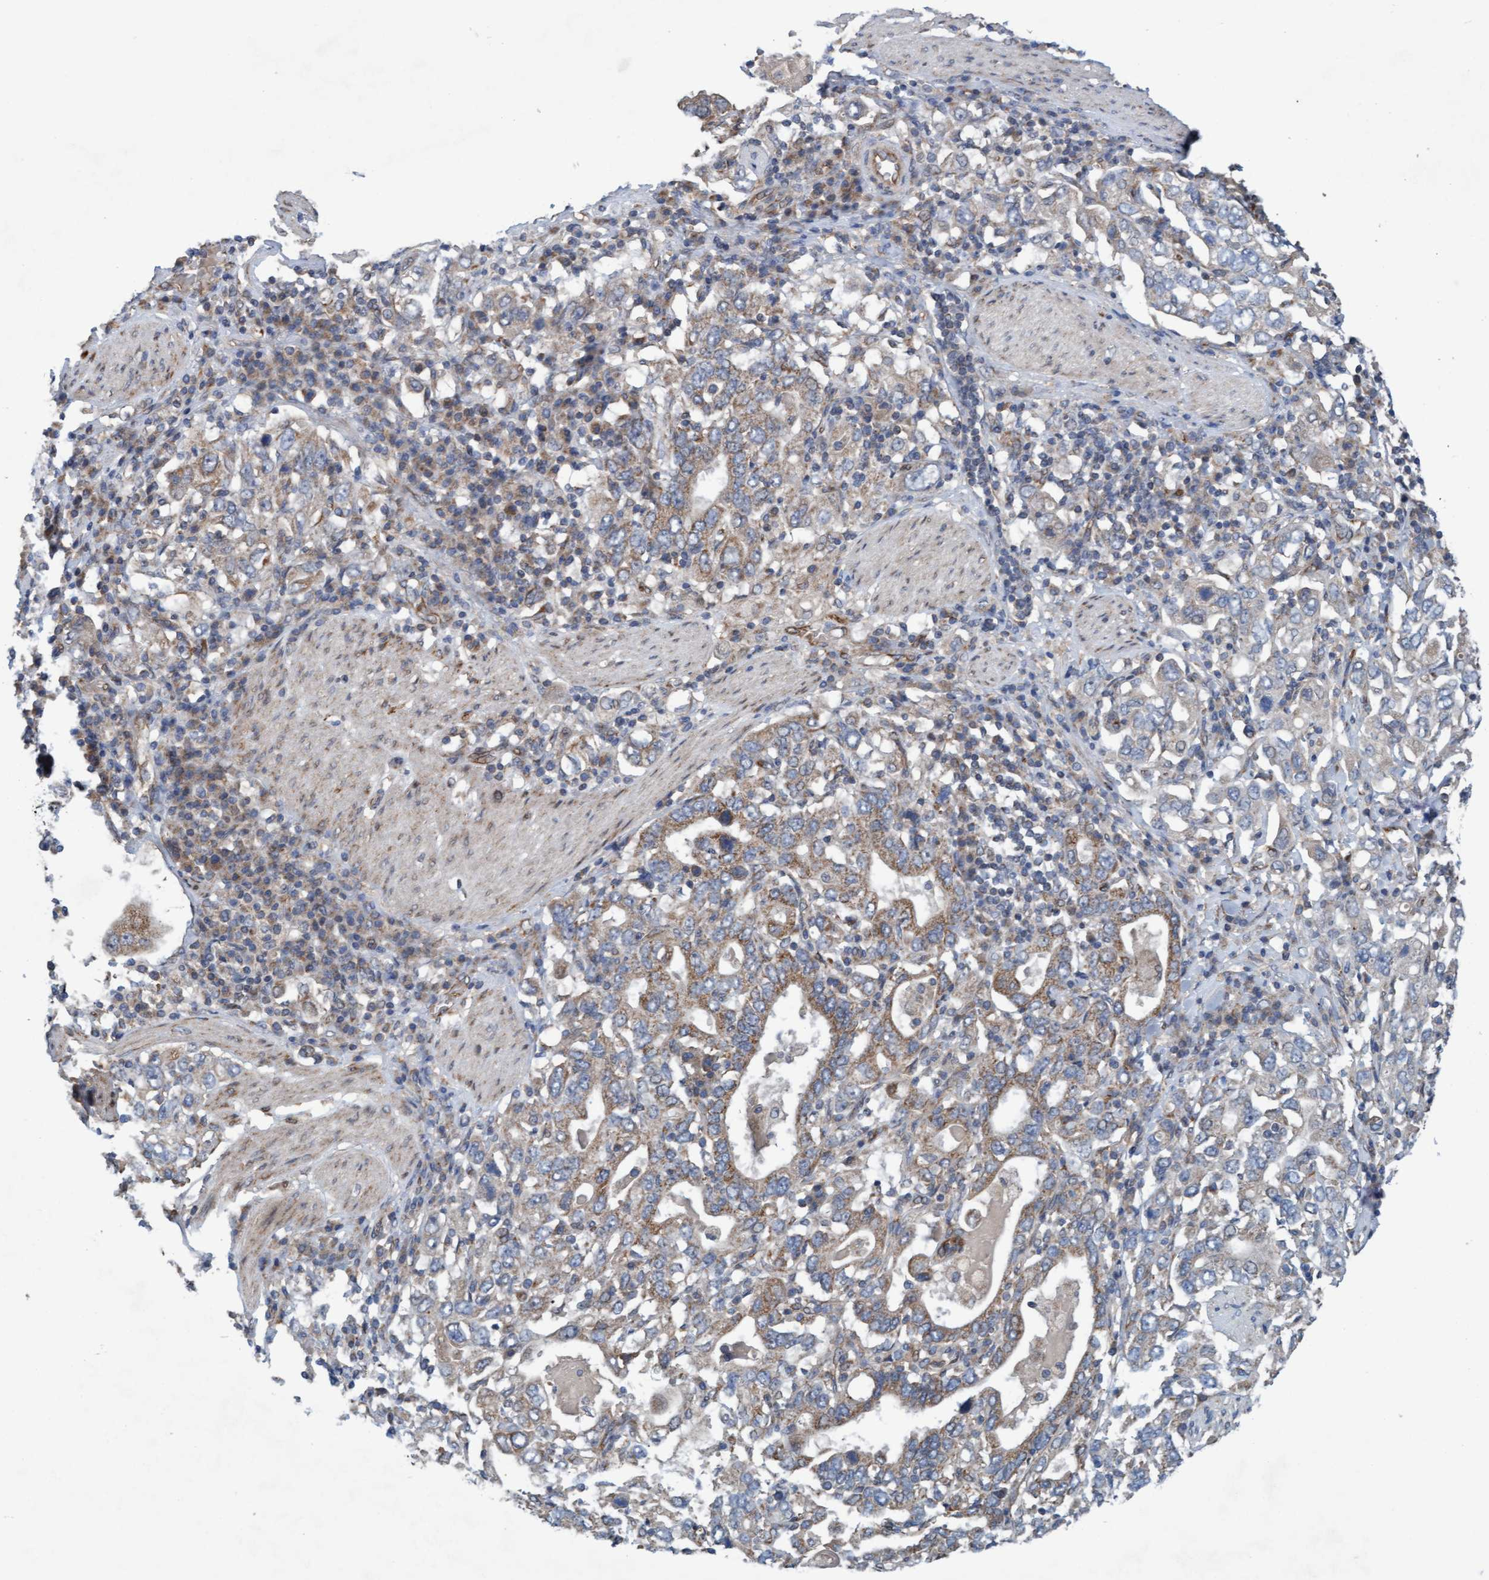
{"staining": {"intensity": "weak", "quantity": "25%-75%", "location": "cytoplasmic/membranous"}, "tissue": "stomach cancer", "cell_type": "Tumor cells", "image_type": "cancer", "snomed": [{"axis": "morphology", "description": "Adenocarcinoma, NOS"}, {"axis": "topography", "description": "Stomach, upper"}], "caption": "Stomach adenocarcinoma was stained to show a protein in brown. There is low levels of weak cytoplasmic/membranous expression in approximately 25%-75% of tumor cells. The protein of interest is stained brown, and the nuclei are stained in blue (DAB (3,3'-diaminobenzidine) IHC with brightfield microscopy, high magnification).", "gene": "ZNF566", "patient": {"sex": "male", "age": 62}}